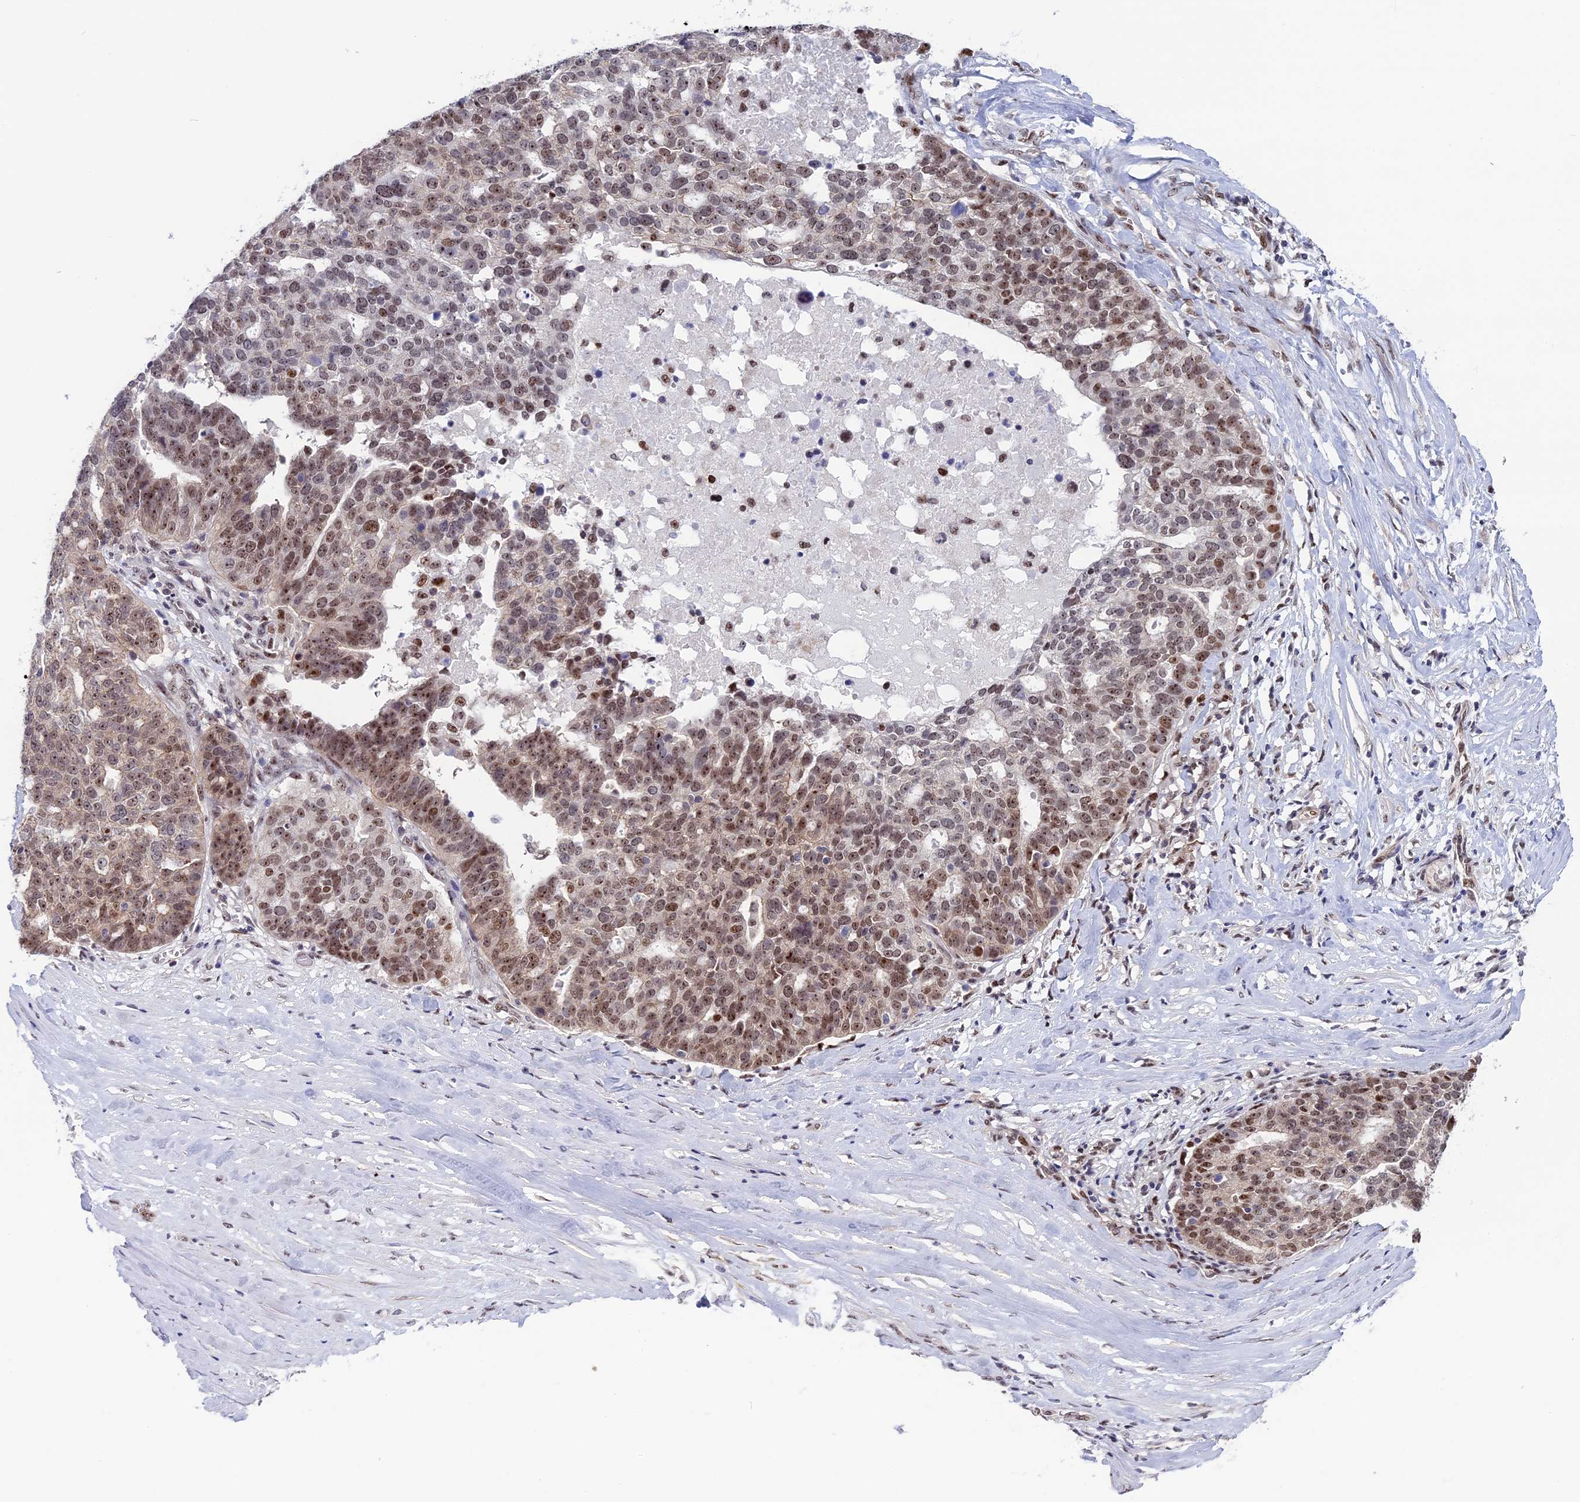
{"staining": {"intensity": "moderate", "quantity": ">75%", "location": "nuclear"}, "tissue": "ovarian cancer", "cell_type": "Tumor cells", "image_type": "cancer", "snomed": [{"axis": "morphology", "description": "Cystadenocarcinoma, serous, NOS"}, {"axis": "topography", "description": "Ovary"}], "caption": "Immunohistochemistry of human serous cystadenocarcinoma (ovarian) demonstrates medium levels of moderate nuclear expression in approximately >75% of tumor cells.", "gene": "CCDC86", "patient": {"sex": "female", "age": 59}}